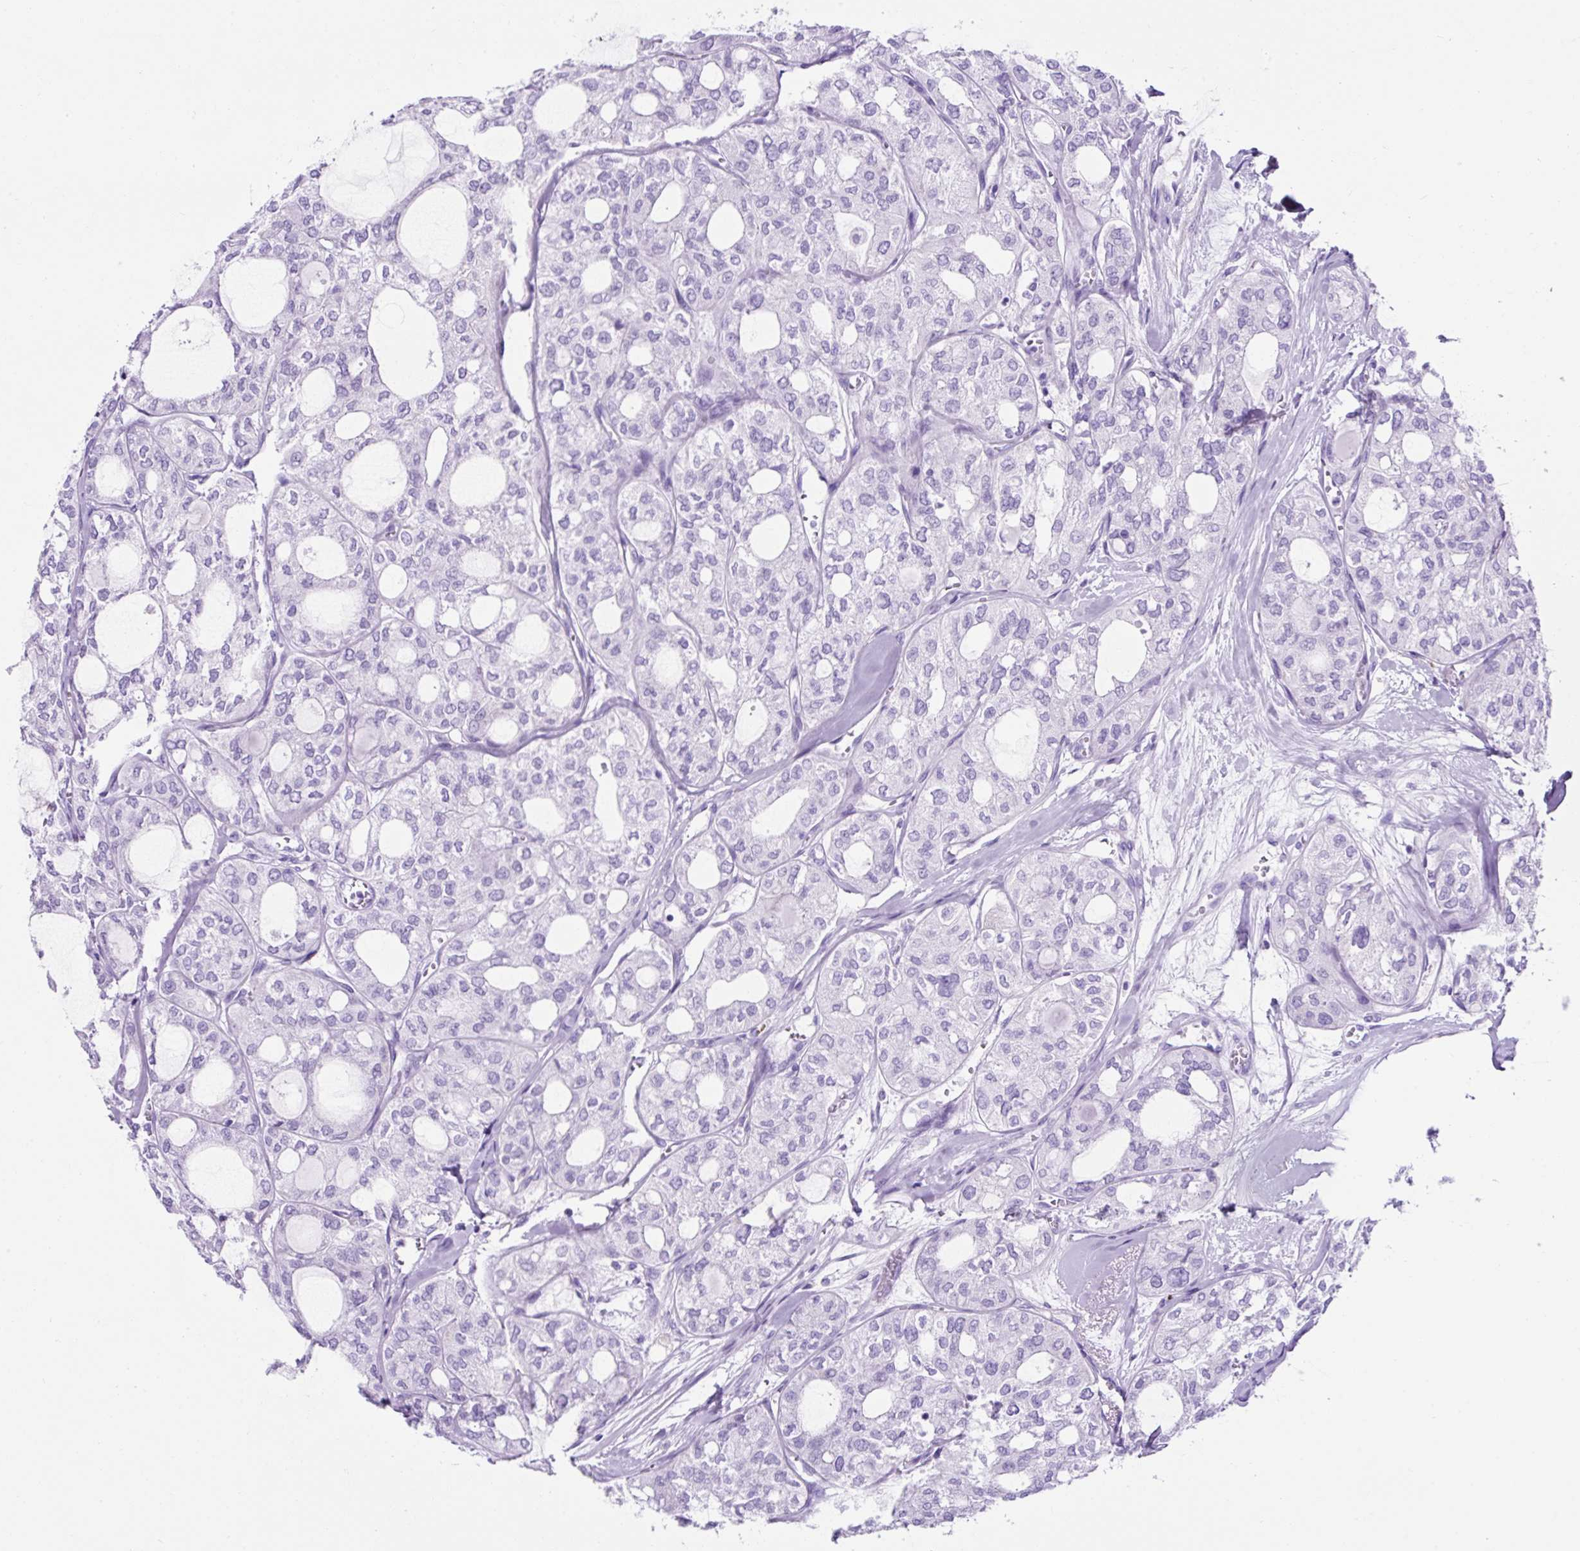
{"staining": {"intensity": "negative", "quantity": "none", "location": "none"}, "tissue": "thyroid cancer", "cell_type": "Tumor cells", "image_type": "cancer", "snomed": [{"axis": "morphology", "description": "Follicular adenoma carcinoma, NOS"}, {"axis": "topography", "description": "Thyroid gland"}], "caption": "This is a photomicrograph of IHC staining of thyroid cancer, which shows no staining in tumor cells. (DAB (3,3'-diaminobenzidine) immunohistochemistry visualized using brightfield microscopy, high magnification).", "gene": "KRT12", "patient": {"sex": "male", "age": 75}}